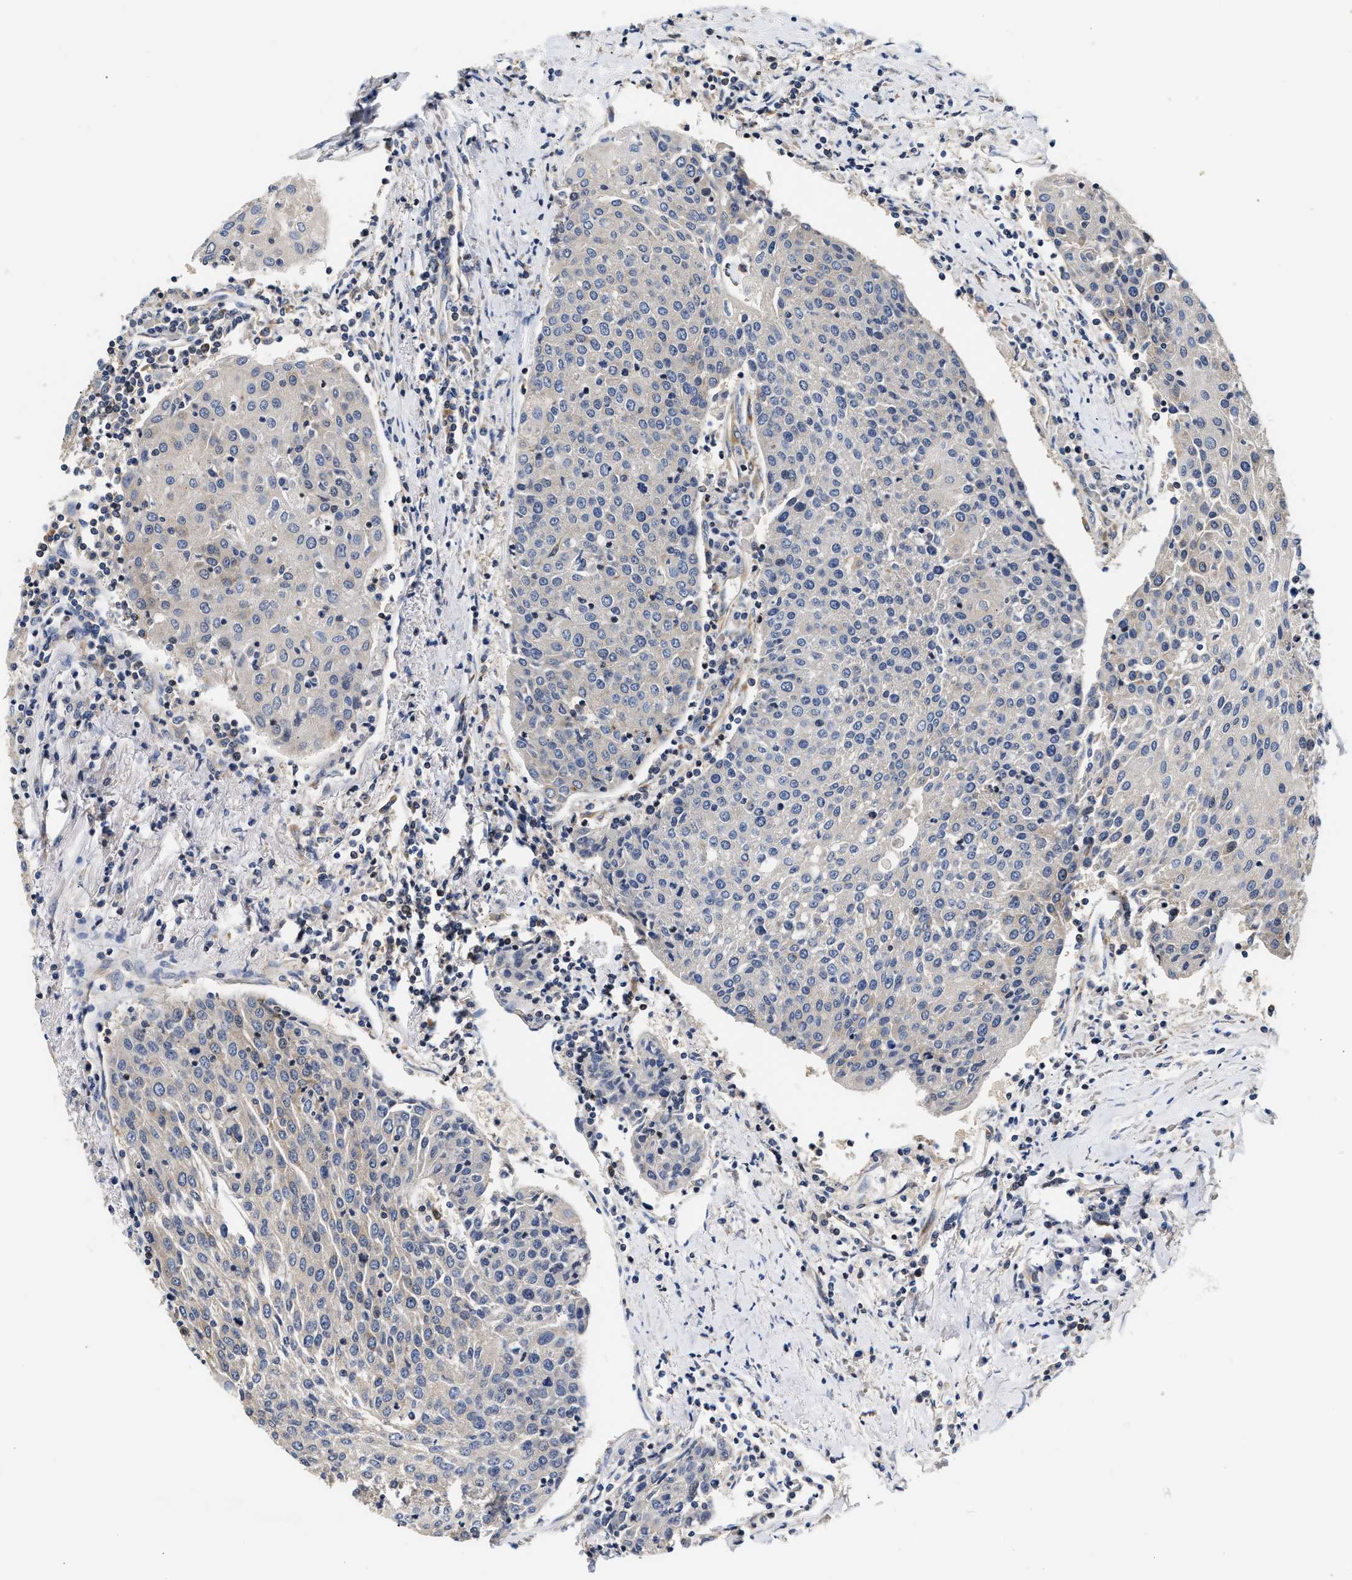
{"staining": {"intensity": "negative", "quantity": "none", "location": "none"}, "tissue": "urothelial cancer", "cell_type": "Tumor cells", "image_type": "cancer", "snomed": [{"axis": "morphology", "description": "Urothelial carcinoma, High grade"}, {"axis": "topography", "description": "Urinary bladder"}], "caption": "Tumor cells are negative for protein expression in human high-grade urothelial carcinoma.", "gene": "TEX2", "patient": {"sex": "female", "age": 85}}